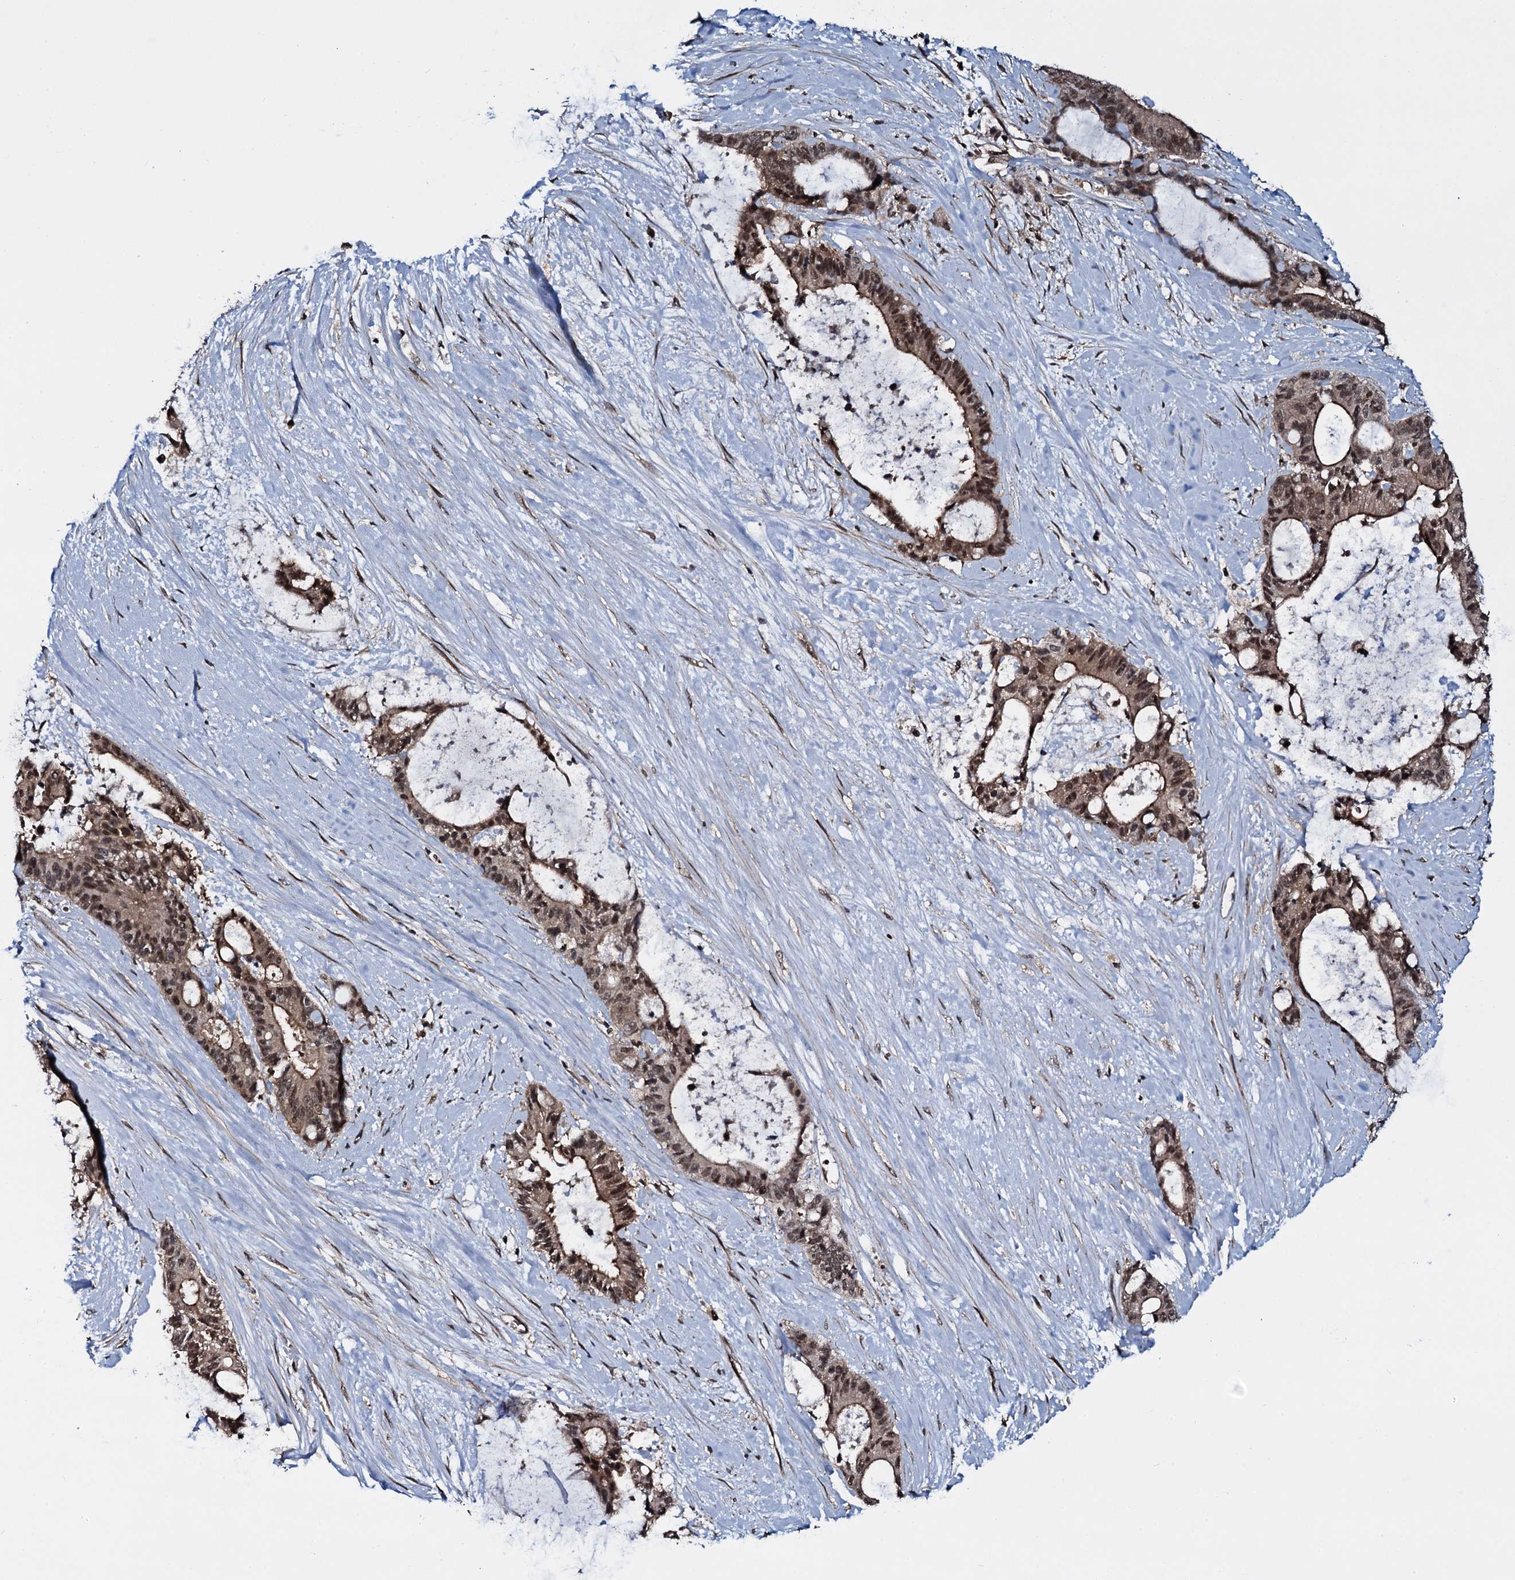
{"staining": {"intensity": "moderate", "quantity": ">75%", "location": "nuclear"}, "tissue": "liver cancer", "cell_type": "Tumor cells", "image_type": "cancer", "snomed": [{"axis": "morphology", "description": "Normal tissue, NOS"}, {"axis": "morphology", "description": "Cholangiocarcinoma"}, {"axis": "topography", "description": "Liver"}, {"axis": "topography", "description": "Peripheral nerve tissue"}], "caption": "DAB (3,3'-diaminobenzidine) immunohistochemical staining of human liver cancer reveals moderate nuclear protein positivity in about >75% of tumor cells. Nuclei are stained in blue.", "gene": "HDDC3", "patient": {"sex": "female", "age": 73}}